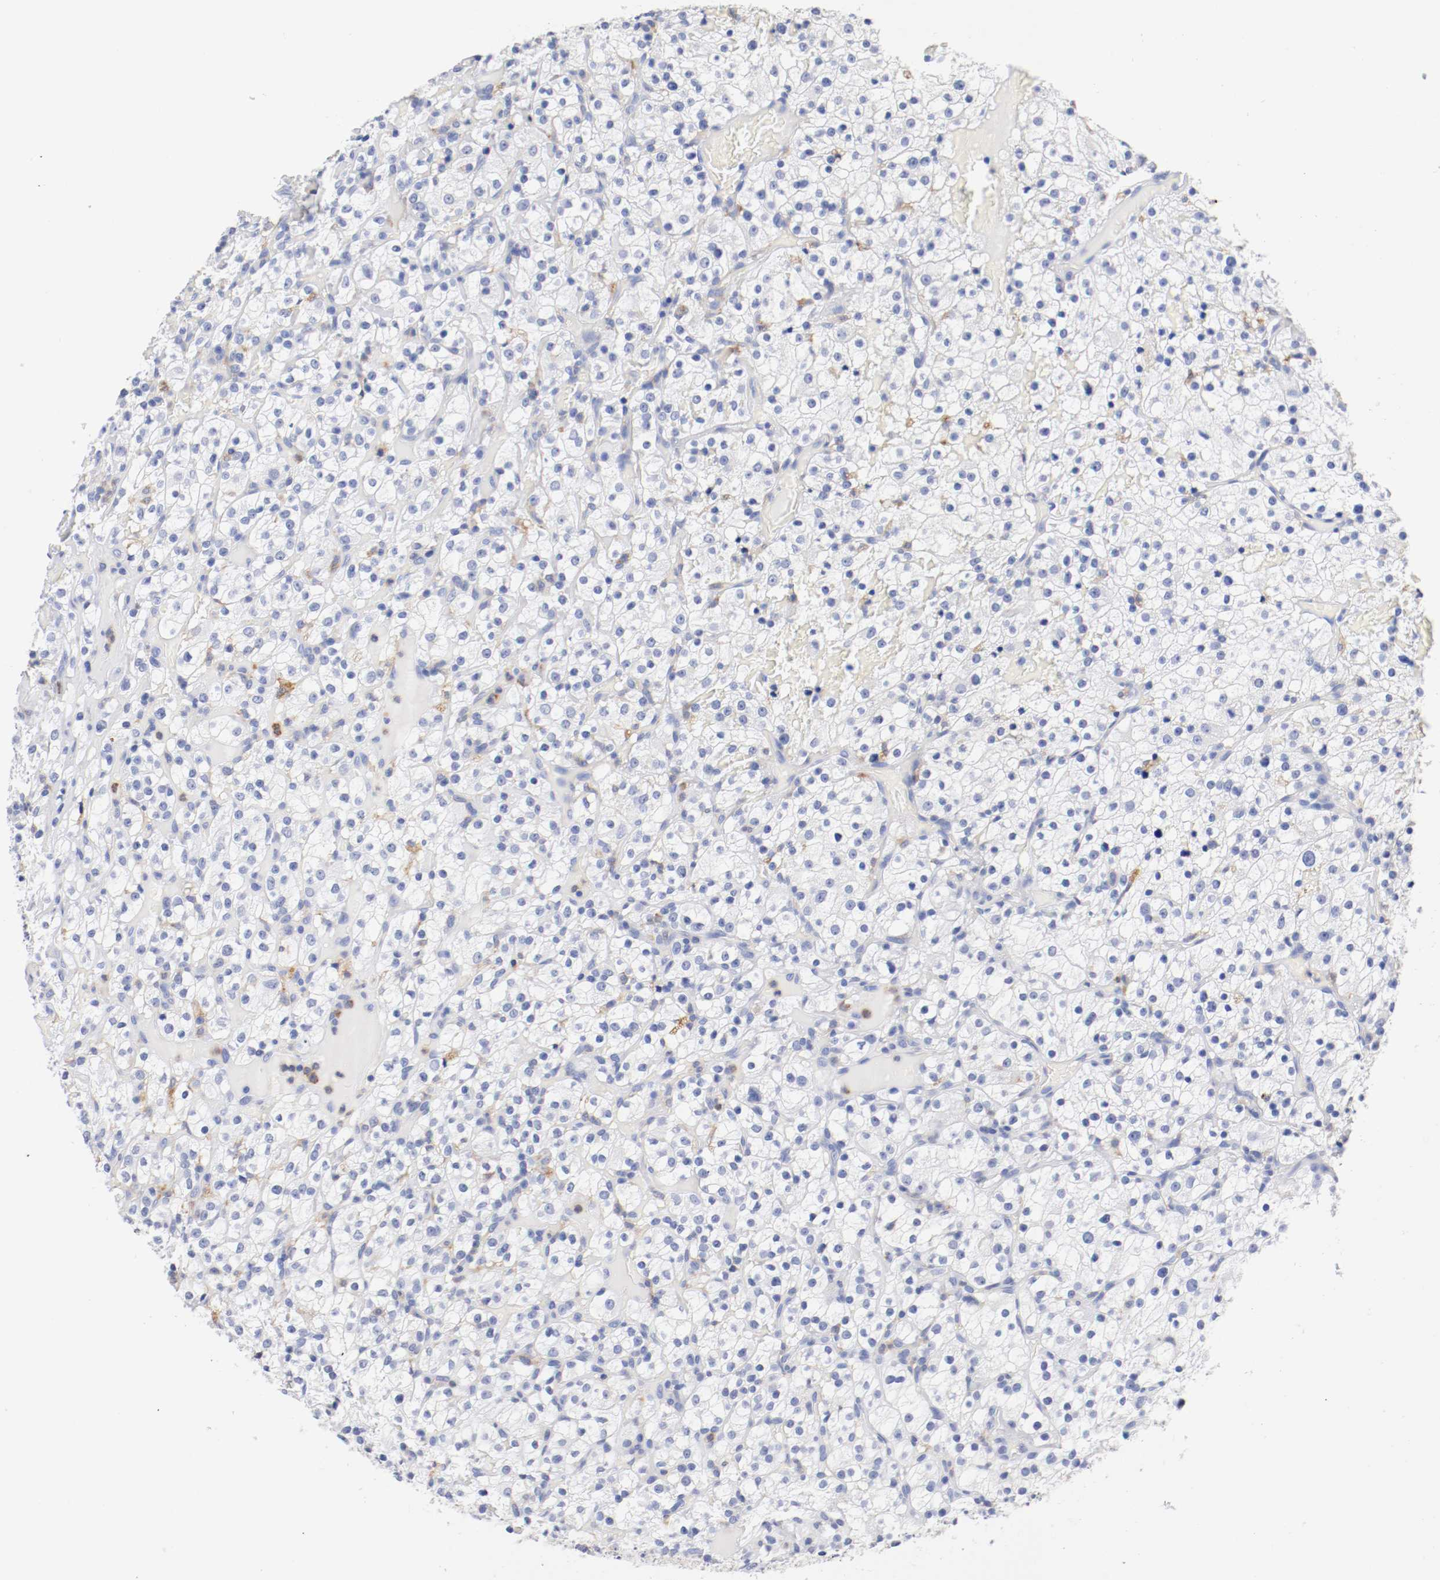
{"staining": {"intensity": "negative", "quantity": "none", "location": "none"}, "tissue": "renal cancer", "cell_type": "Tumor cells", "image_type": "cancer", "snomed": [{"axis": "morphology", "description": "Normal tissue, NOS"}, {"axis": "morphology", "description": "Adenocarcinoma, NOS"}, {"axis": "topography", "description": "Kidney"}], "caption": "Renal cancer (adenocarcinoma) was stained to show a protein in brown. There is no significant expression in tumor cells. (Brightfield microscopy of DAB IHC at high magnification).", "gene": "ITGAX", "patient": {"sex": "female", "age": 72}}